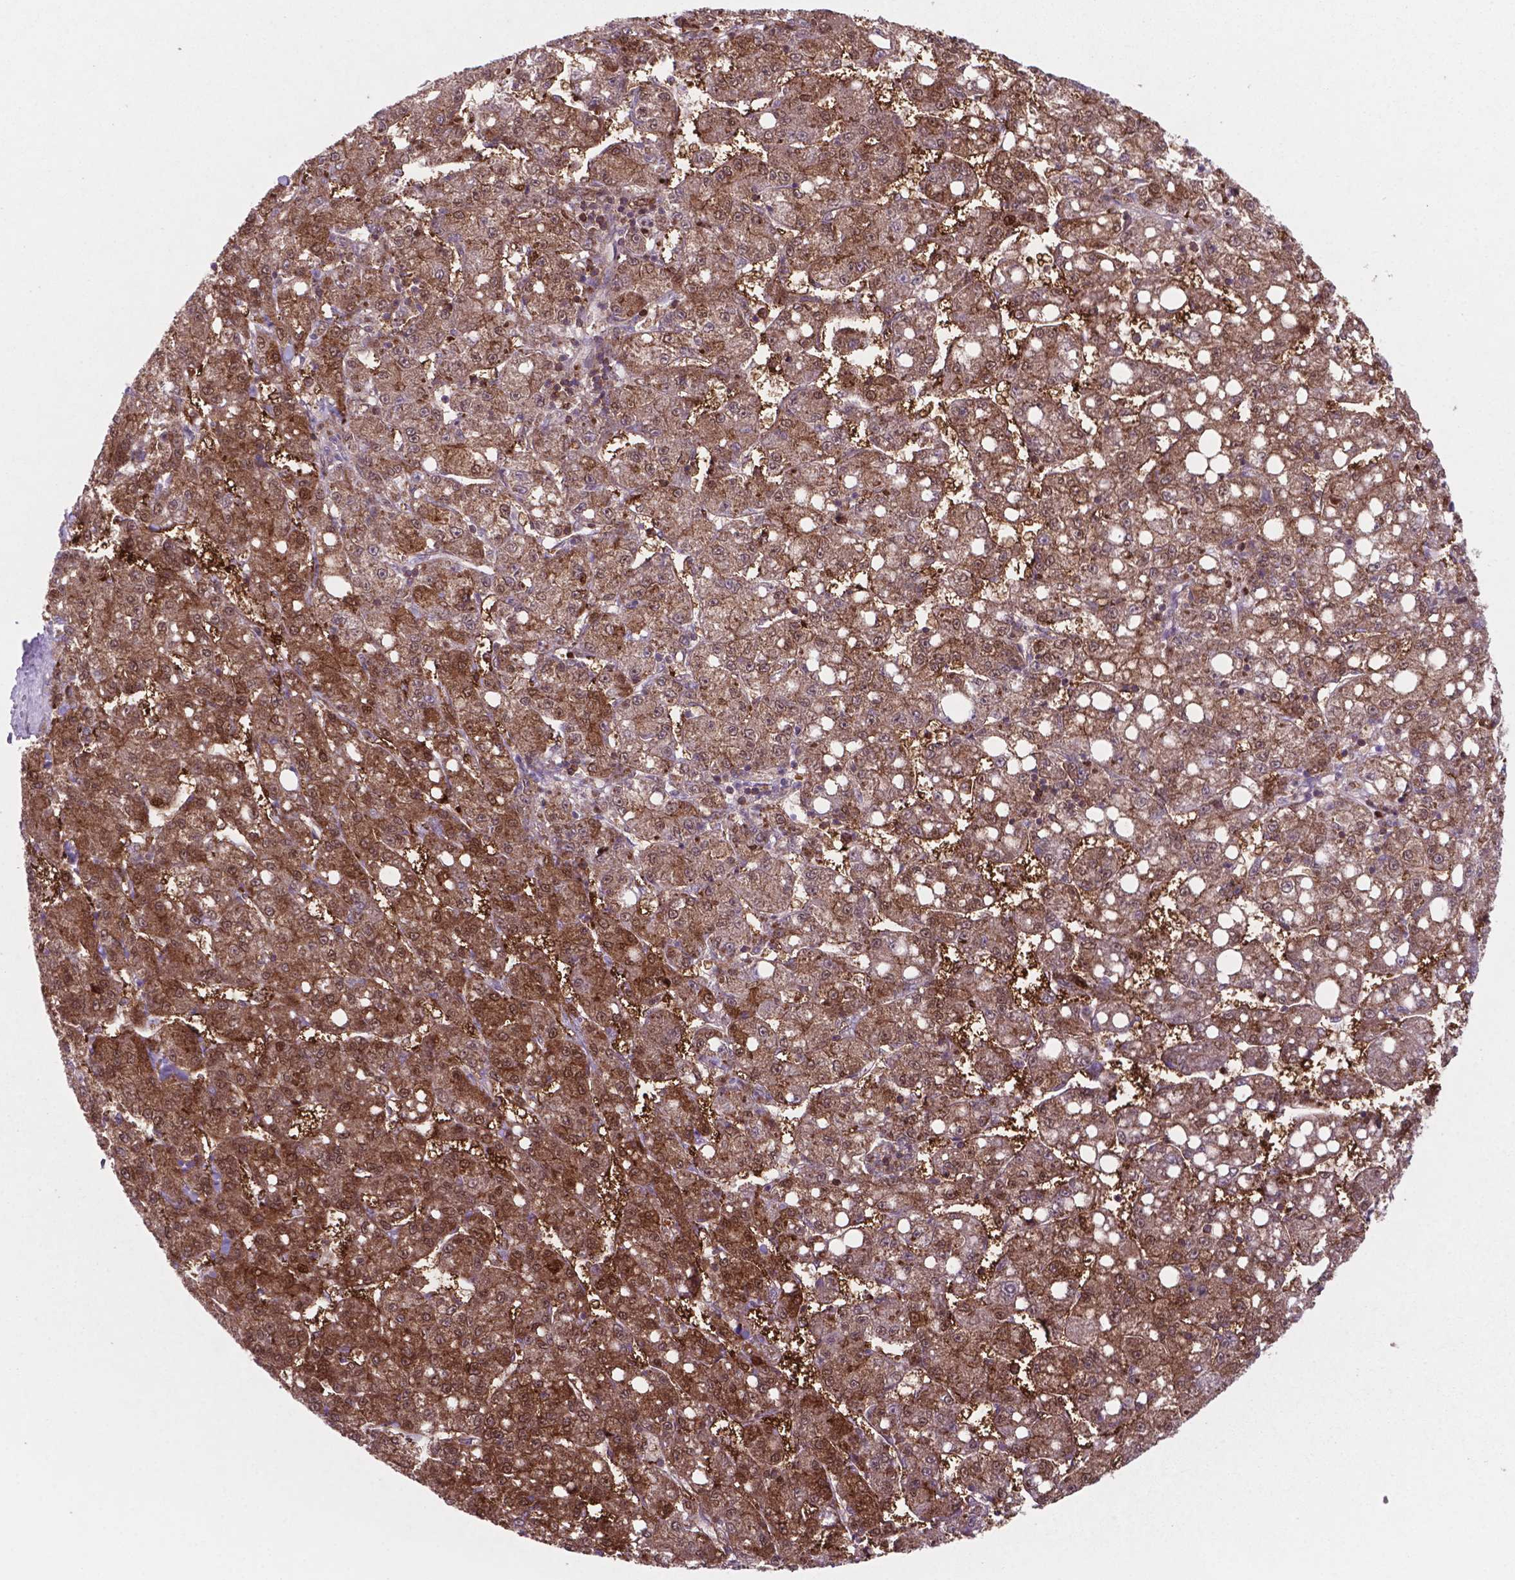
{"staining": {"intensity": "strong", "quantity": ">75%", "location": "cytoplasmic/membranous,nuclear"}, "tissue": "liver cancer", "cell_type": "Tumor cells", "image_type": "cancer", "snomed": [{"axis": "morphology", "description": "Carcinoma, Hepatocellular, NOS"}, {"axis": "topography", "description": "Liver"}], "caption": "A high-resolution micrograph shows immunohistochemistry staining of hepatocellular carcinoma (liver), which demonstrates strong cytoplasmic/membranous and nuclear positivity in approximately >75% of tumor cells. Using DAB (3,3'-diaminobenzidine) (brown) and hematoxylin (blue) stains, captured at high magnification using brightfield microscopy.", "gene": "LDHA", "patient": {"sex": "female", "age": 65}}